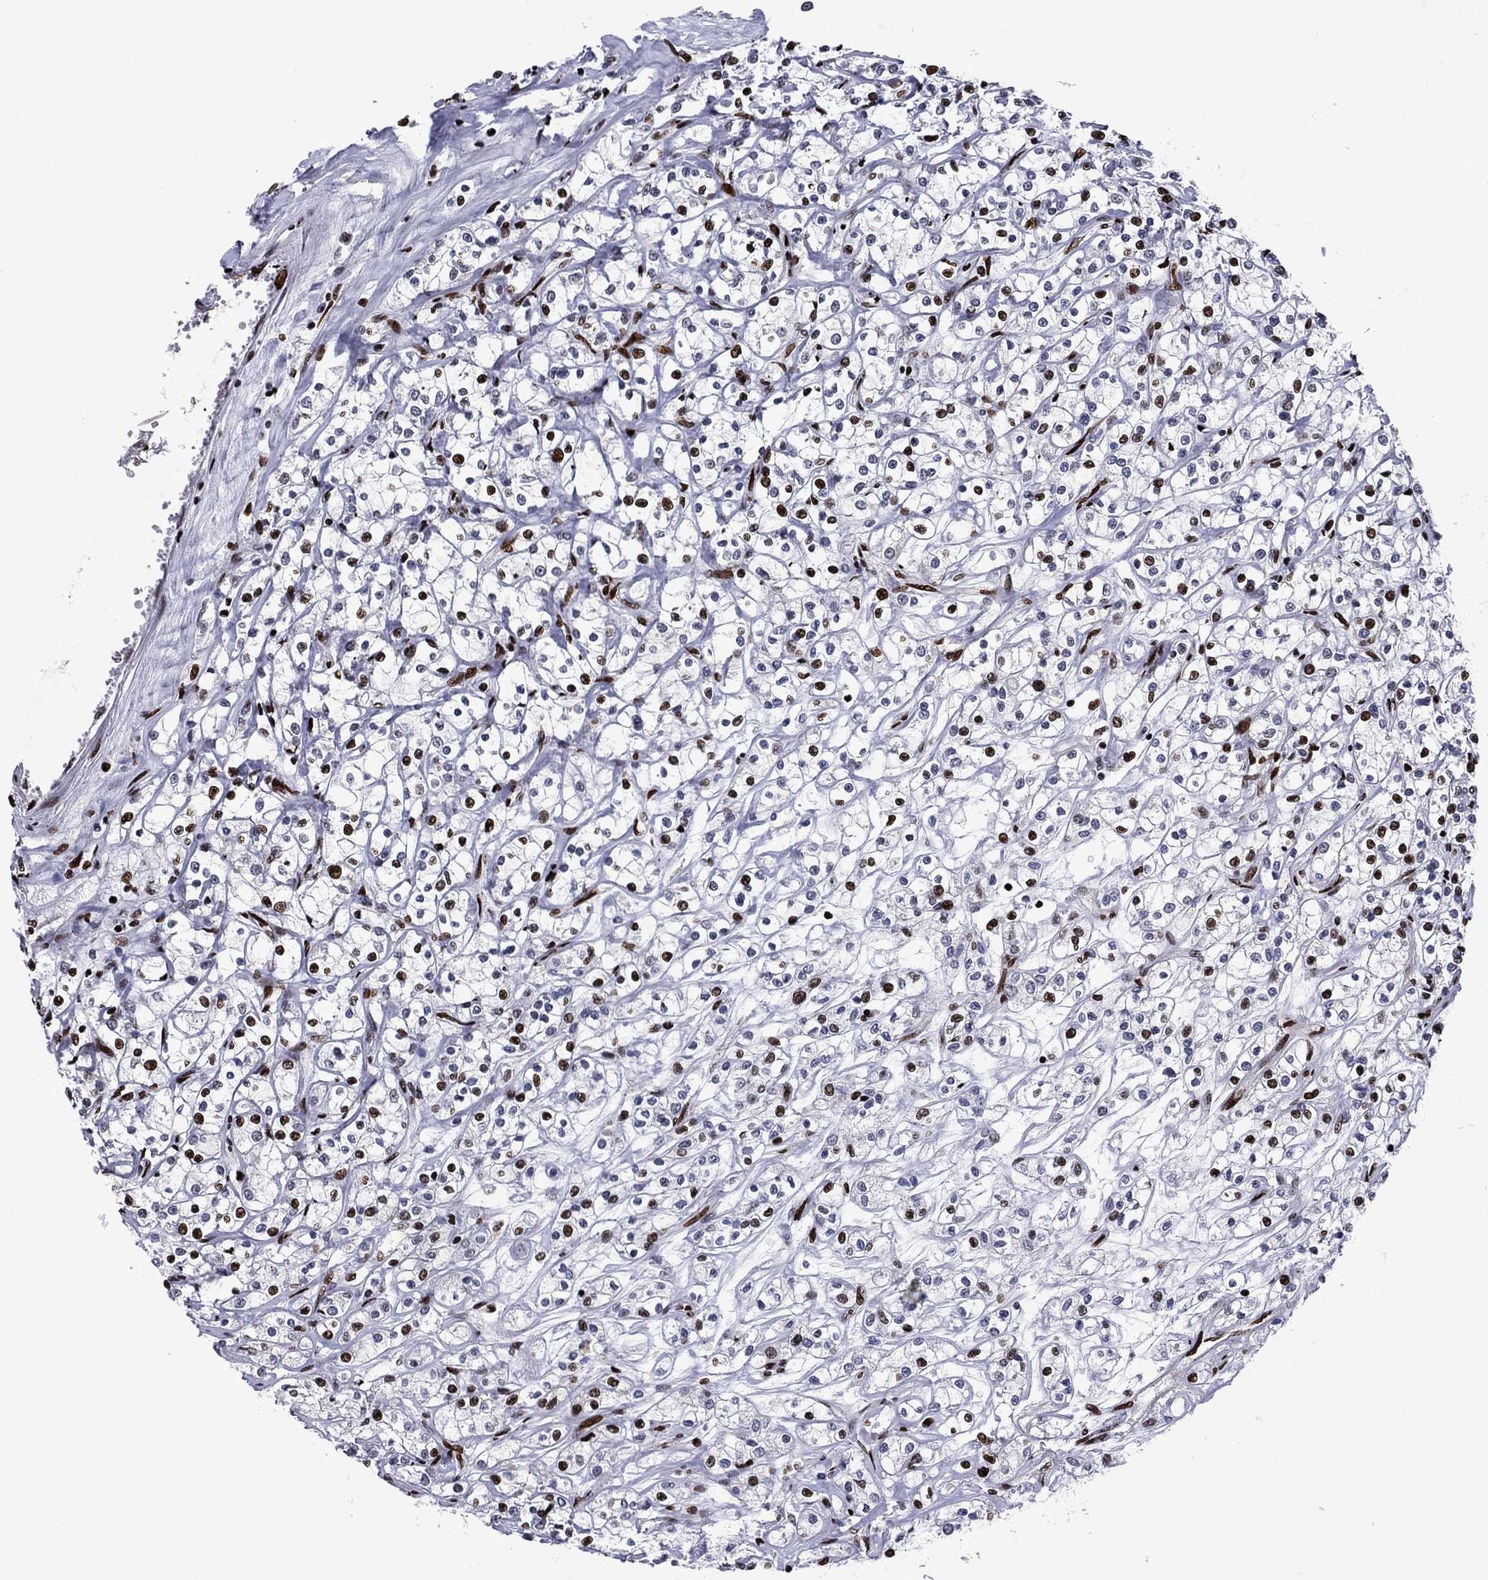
{"staining": {"intensity": "strong", "quantity": "<25%", "location": "nuclear"}, "tissue": "renal cancer", "cell_type": "Tumor cells", "image_type": "cancer", "snomed": [{"axis": "morphology", "description": "Adenocarcinoma, NOS"}, {"axis": "topography", "description": "Kidney"}], "caption": "Human renal adenocarcinoma stained for a protein (brown) reveals strong nuclear positive expression in about <25% of tumor cells.", "gene": "LIMK1", "patient": {"sex": "female", "age": 59}}